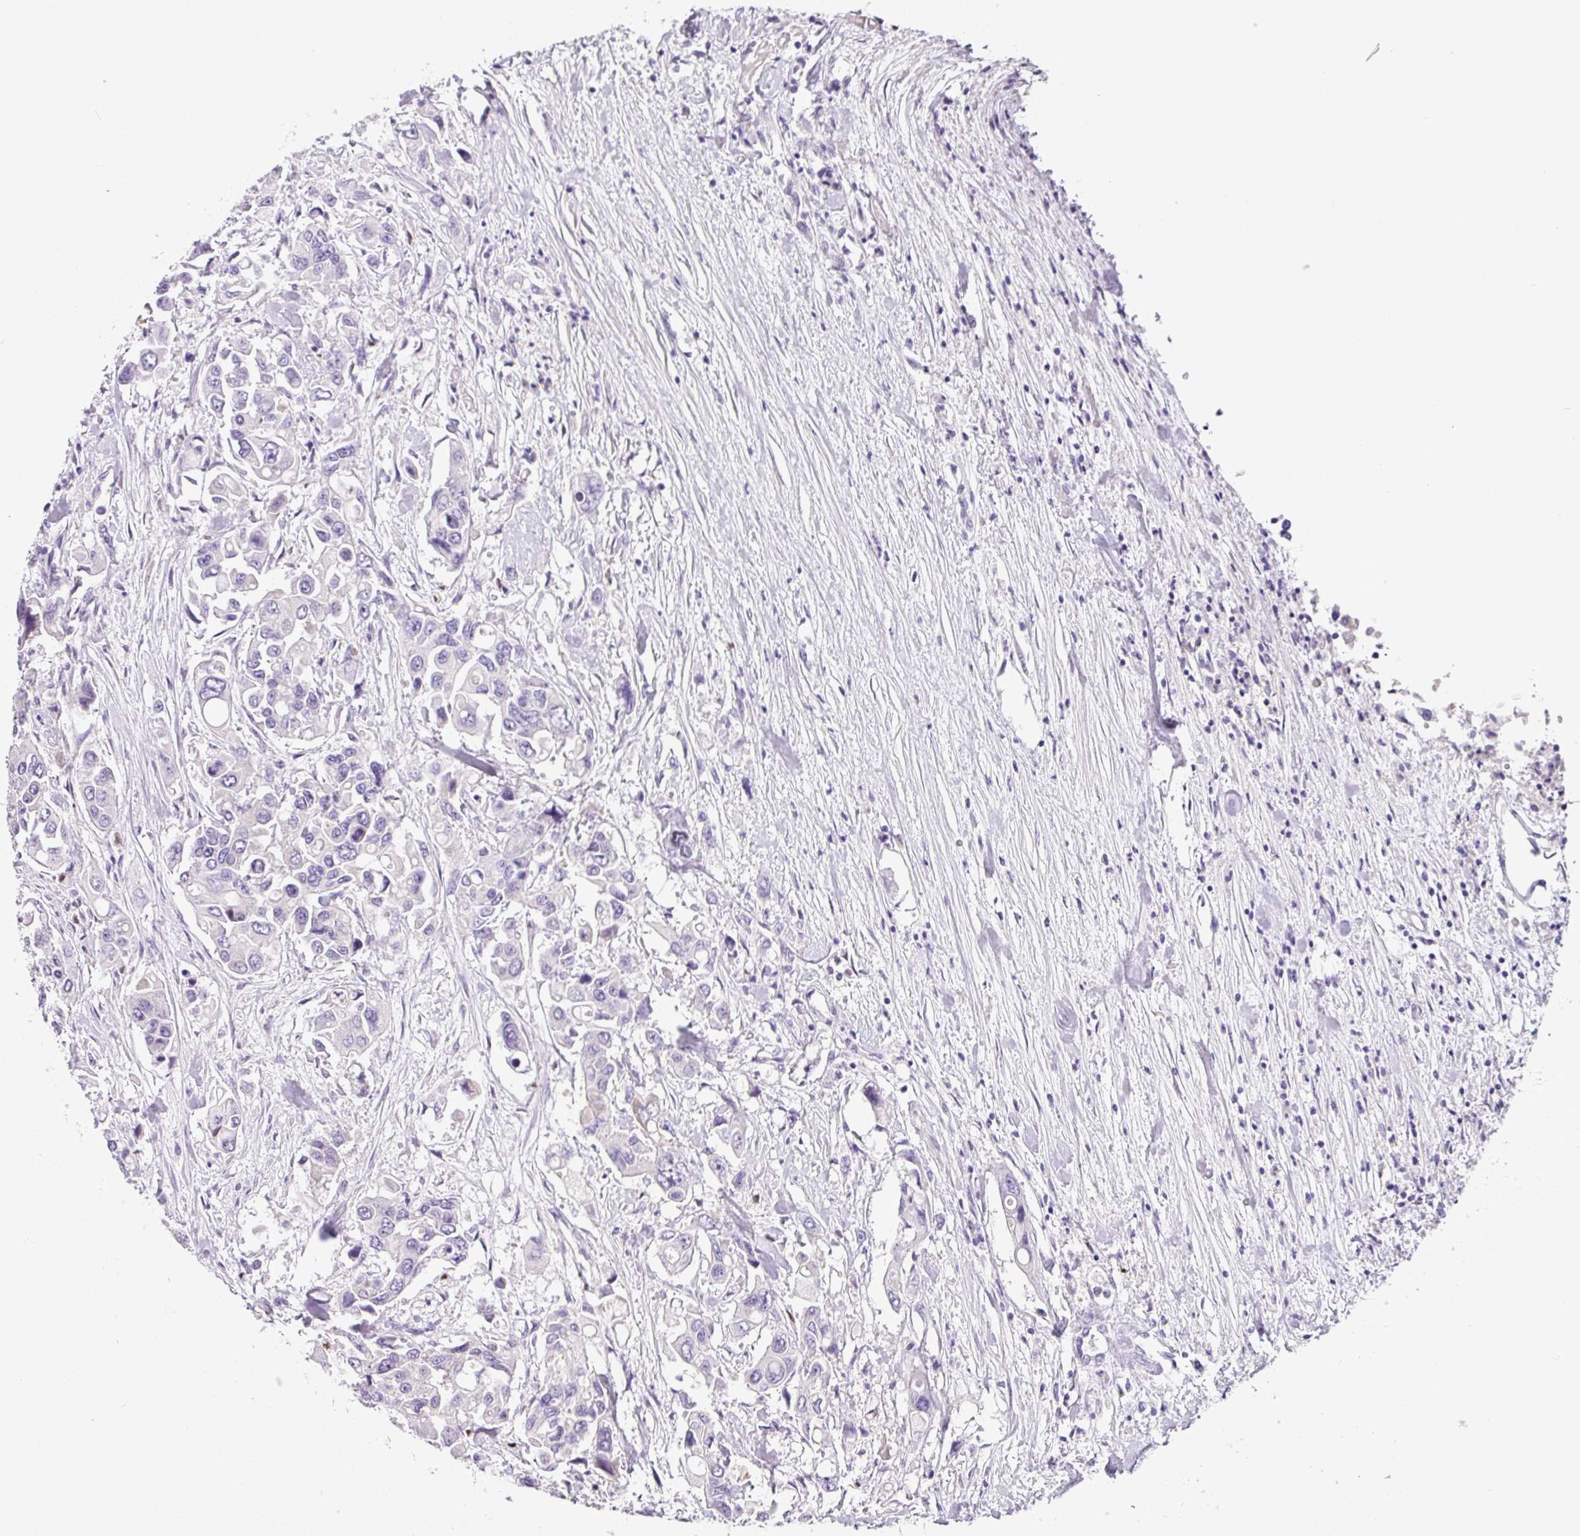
{"staining": {"intensity": "negative", "quantity": "none", "location": "none"}, "tissue": "colorectal cancer", "cell_type": "Tumor cells", "image_type": "cancer", "snomed": [{"axis": "morphology", "description": "Adenocarcinoma, NOS"}, {"axis": "topography", "description": "Colon"}], "caption": "DAB (3,3'-diaminobenzidine) immunohistochemical staining of colorectal cancer (adenocarcinoma) reveals no significant staining in tumor cells. (DAB immunohistochemistry visualized using brightfield microscopy, high magnification).", "gene": "HMCN2", "patient": {"sex": "male", "age": 77}}